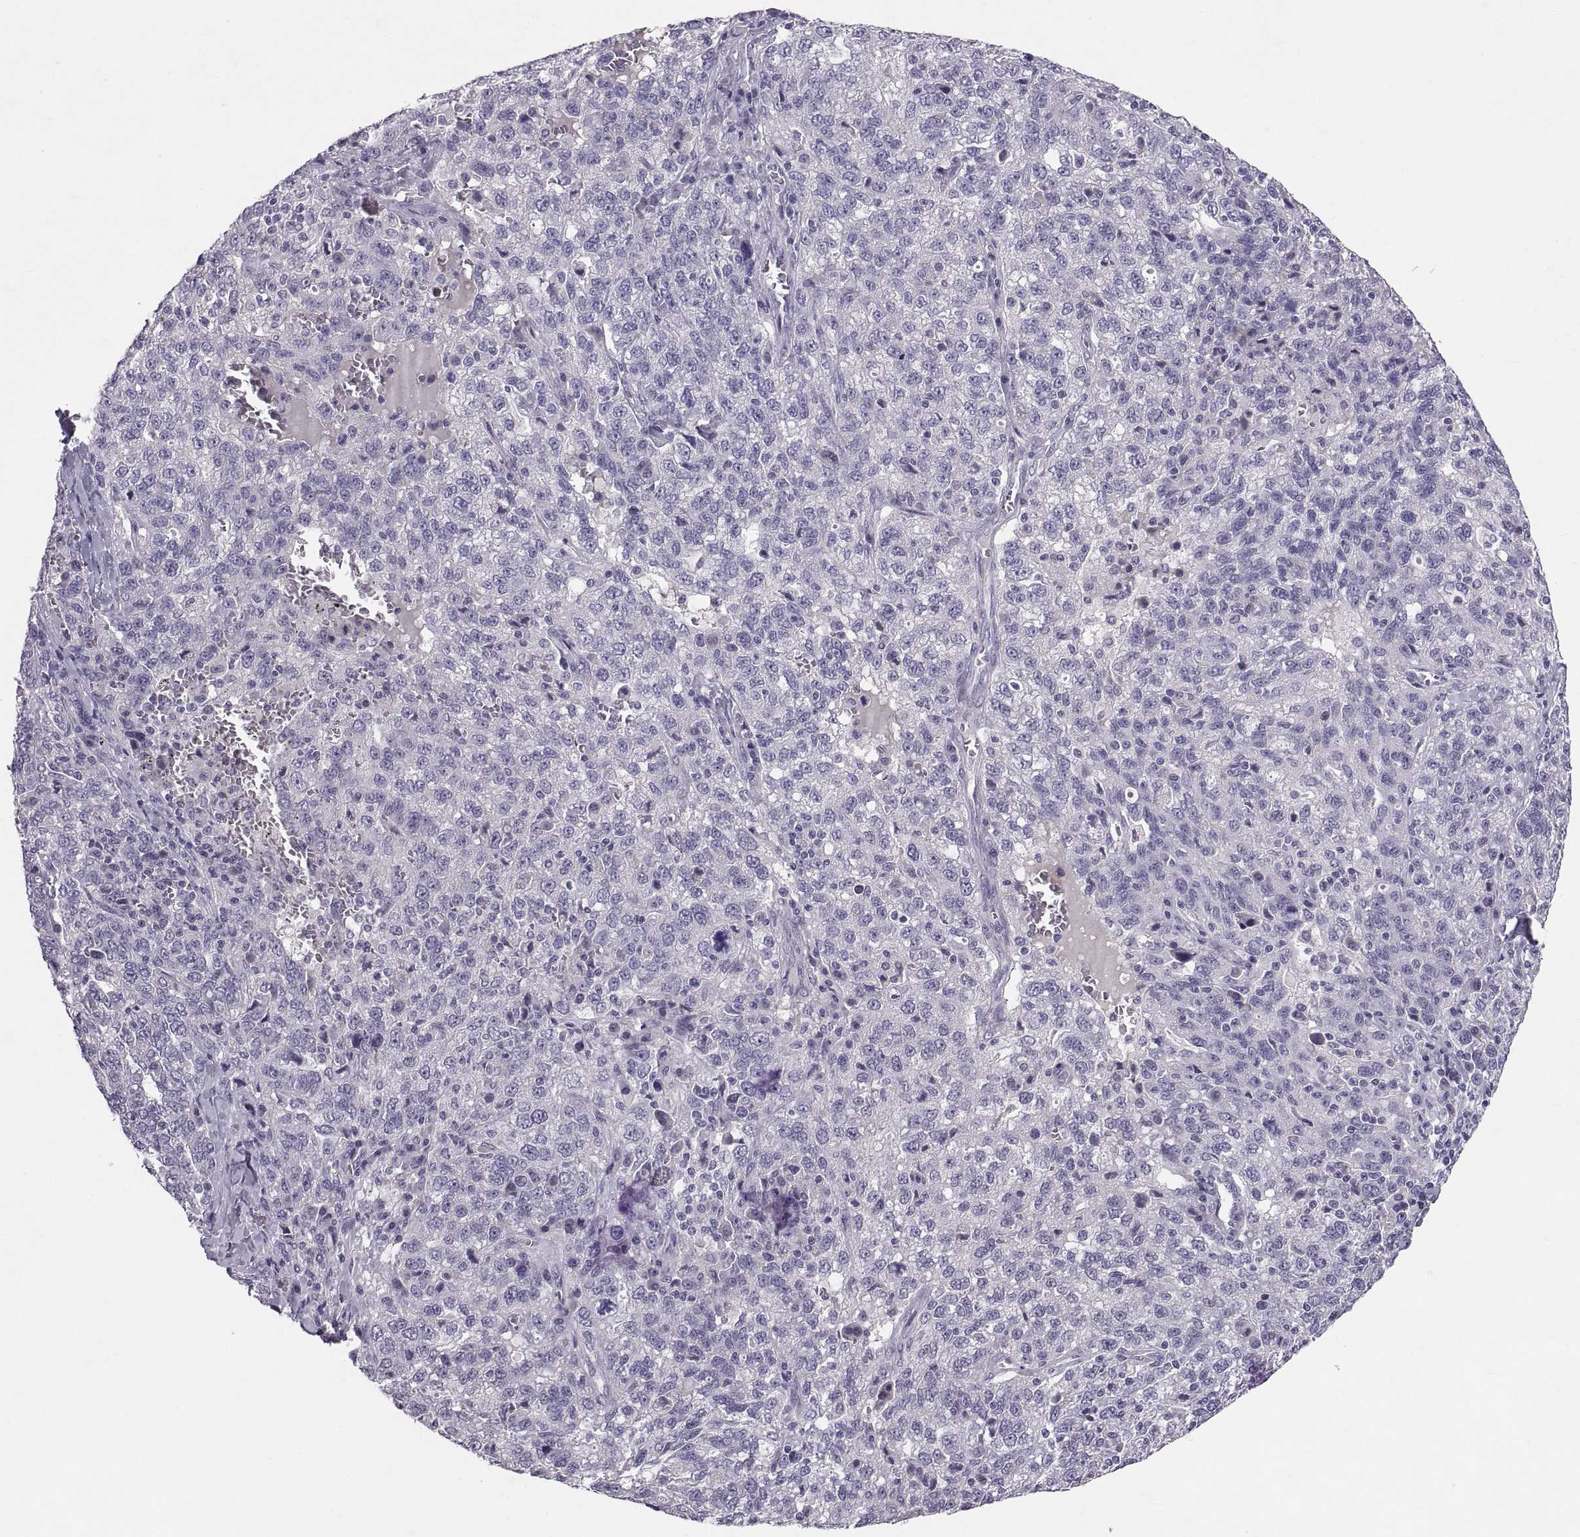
{"staining": {"intensity": "negative", "quantity": "none", "location": "none"}, "tissue": "ovarian cancer", "cell_type": "Tumor cells", "image_type": "cancer", "snomed": [{"axis": "morphology", "description": "Cystadenocarcinoma, serous, NOS"}, {"axis": "topography", "description": "Ovary"}], "caption": "There is no significant expression in tumor cells of ovarian cancer.", "gene": "PTN", "patient": {"sex": "female", "age": 71}}